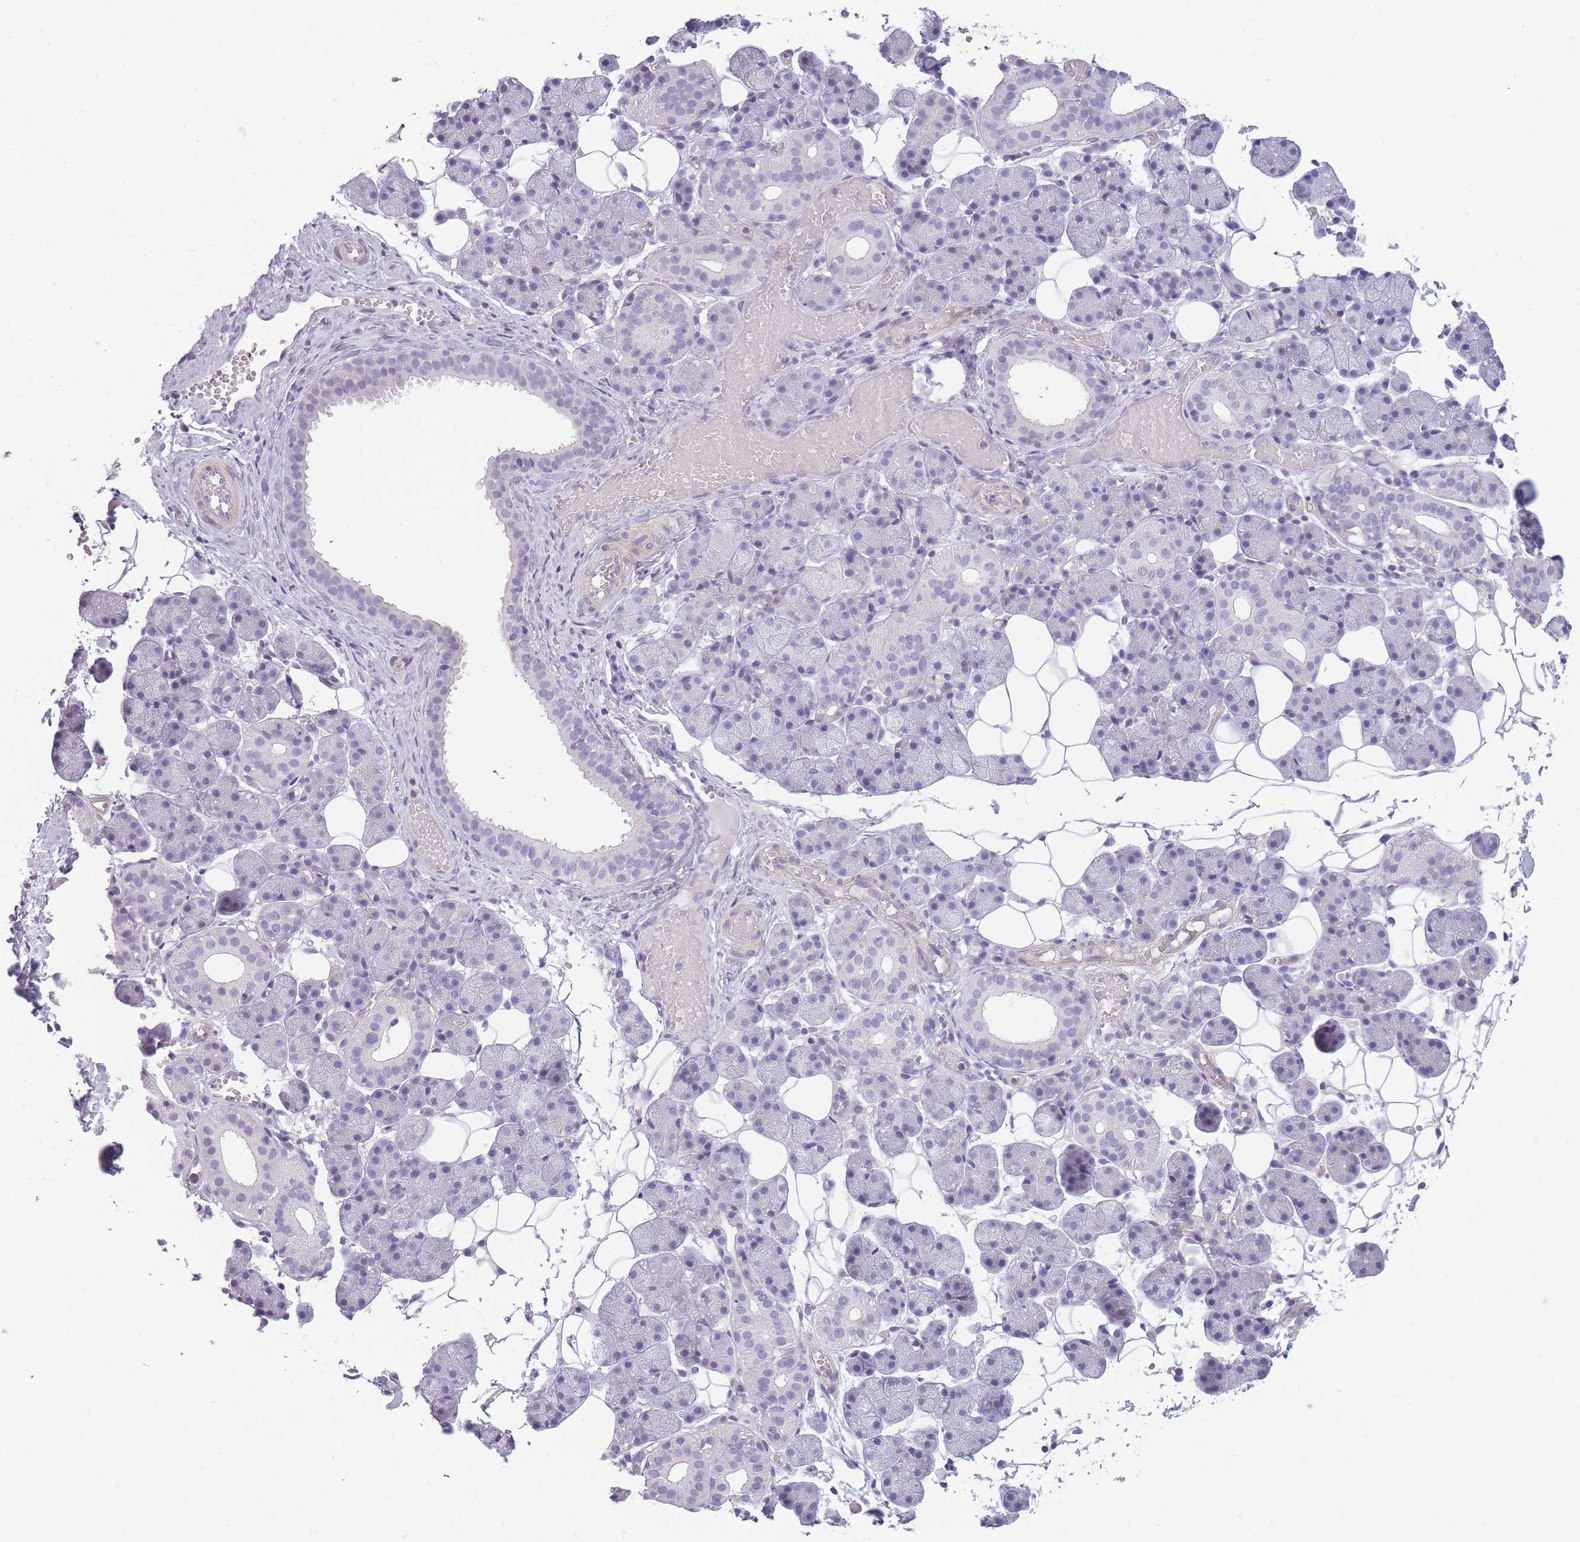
{"staining": {"intensity": "negative", "quantity": "none", "location": "none"}, "tissue": "salivary gland", "cell_type": "Glandular cells", "image_type": "normal", "snomed": [{"axis": "morphology", "description": "Normal tissue, NOS"}, {"axis": "topography", "description": "Salivary gland"}], "caption": "High power microscopy histopathology image of an immunohistochemistry (IHC) histopathology image of unremarkable salivary gland, revealing no significant staining in glandular cells. (Immunohistochemistry, brightfield microscopy, high magnification).", "gene": "GGT1", "patient": {"sex": "female", "age": 33}}